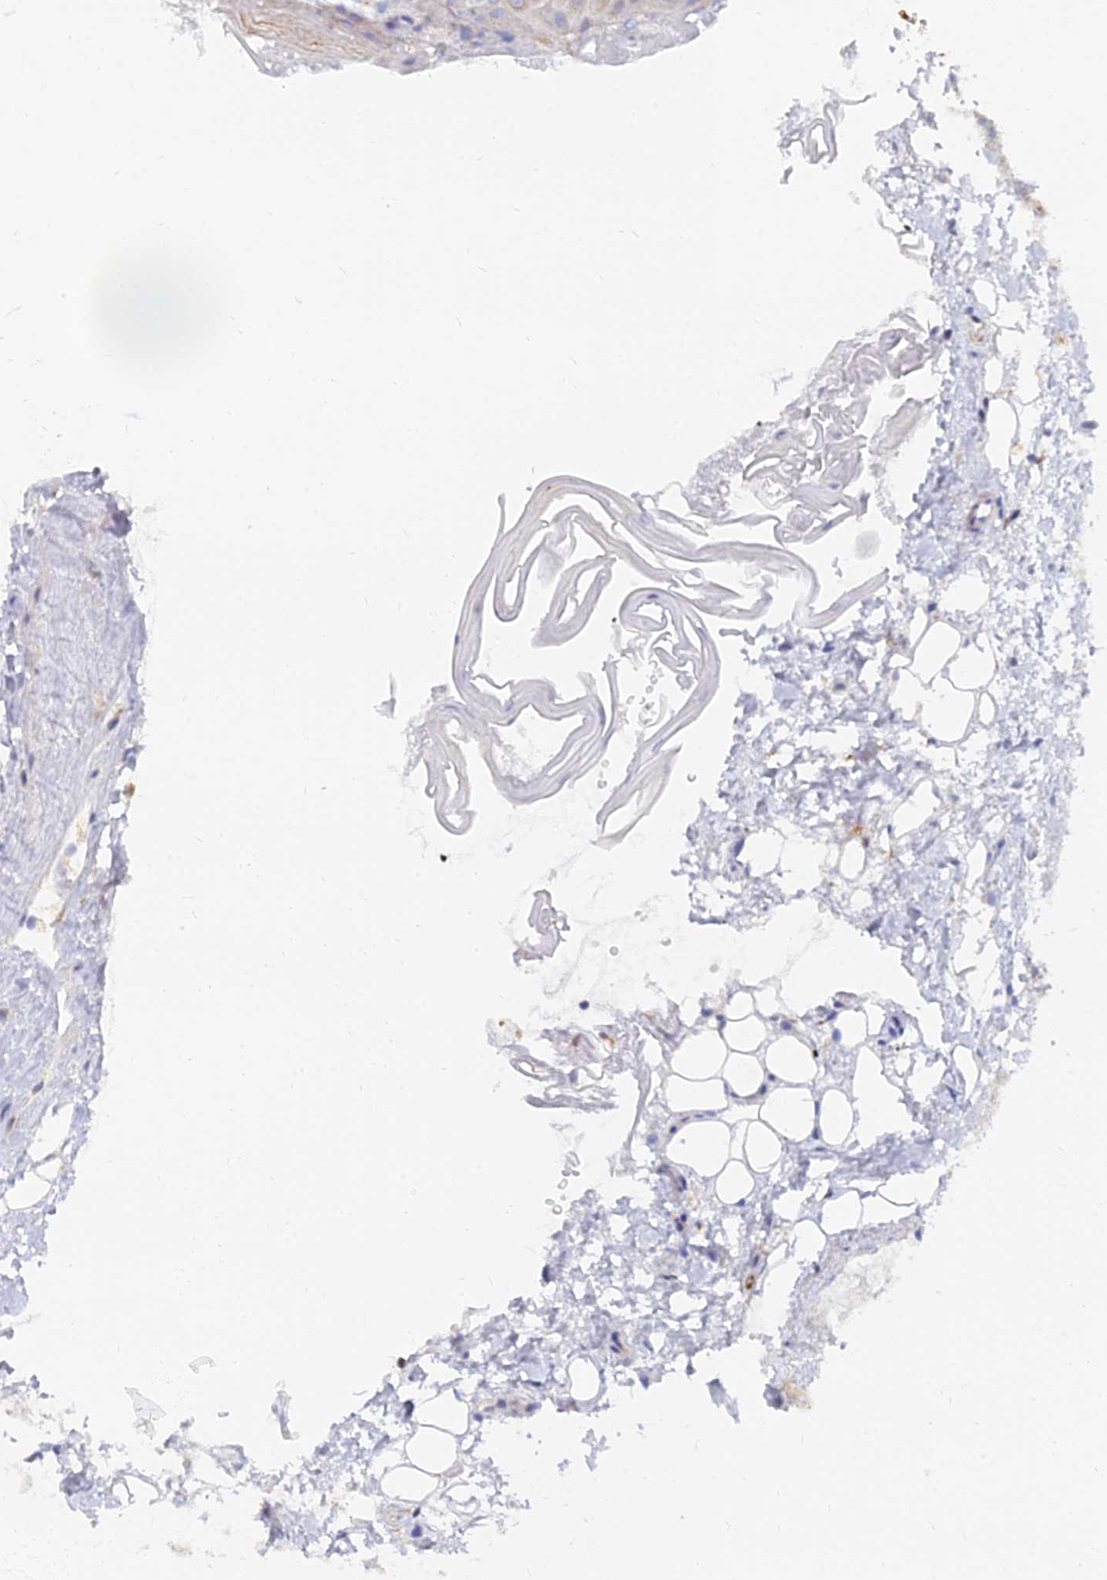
{"staining": {"intensity": "negative", "quantity": "none", "location": "none"}, "tissue": "oral mucosa", "cell_type": "Squamous epithelial cells", "image_type": "normal", "snomed": [{"axis": "morphology", "description": "Normal tissue, NOS"}, {"axis": "topography", "description": "Oral tissue"}], "caption": "IHC histopathology image of unremarkable human oral mucosa stained for a protein (brown), which exhibits no staining in squamous epithelial cells. The staining is performed using DAB (3,3'-diaminobenzidine) brown chromogen with nuclei counter-stained in using hematoxylin.", "gene": "SPNS1", "patient": {"sex": "male", "age": 66}}